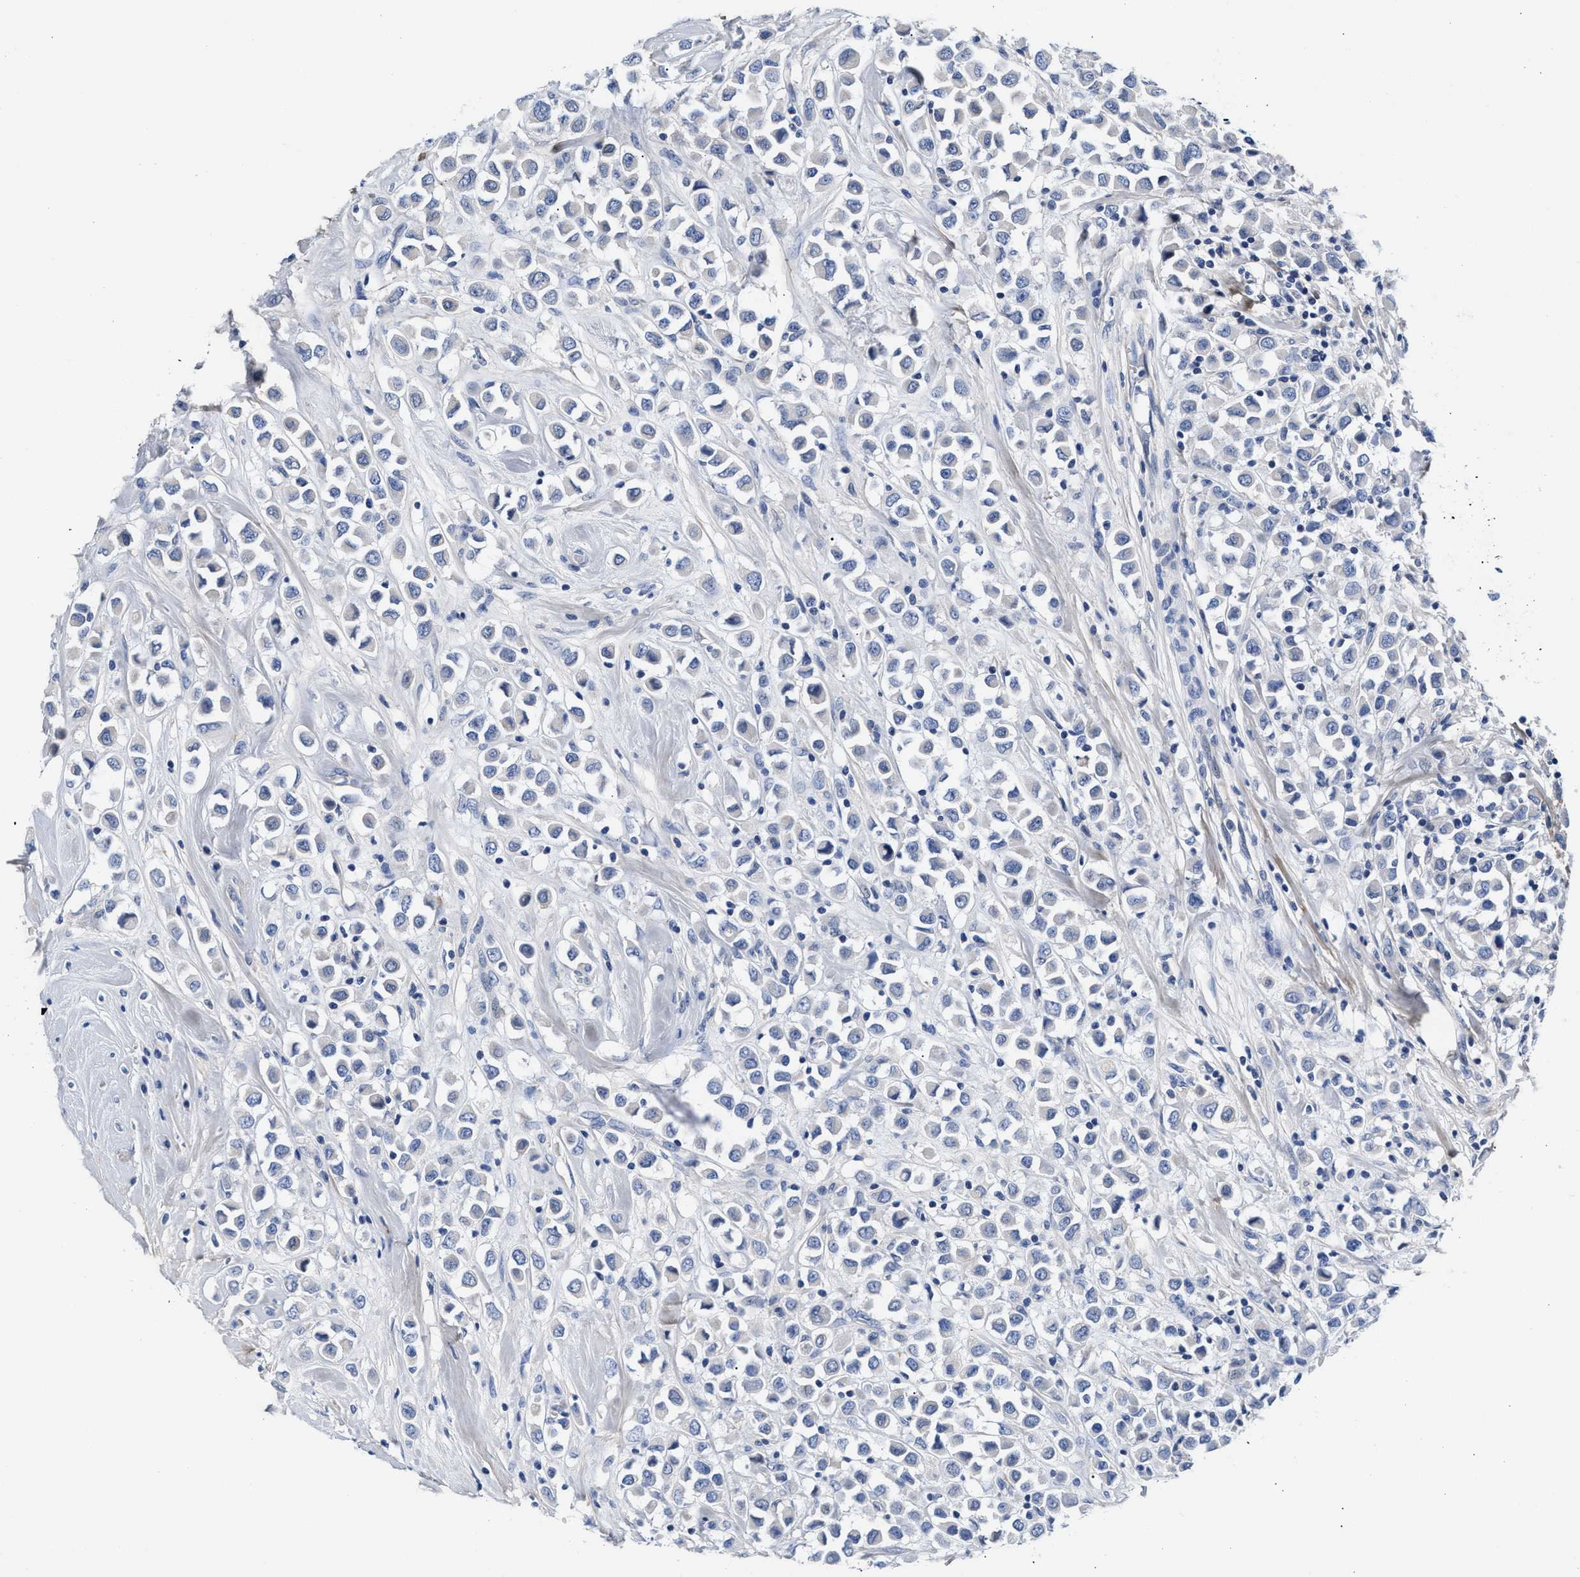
{"staining": {"intensity": "negative", "quantity": "none", "location": "none"}, "tissue": "breast cancer", "cell_type": "Tumor cells", "image_type": "cancer", "snomed": [{"axis": "morphology", "description": "Duct carcinoma"}, {"axis": "topography", "description": "Breast"}], "caption": "An immunohistochemistry photomicrograph of breast cancer is shown. There is no staining in tumor cells of breast cancer.", "gene": "ACTL7B", "patient": {"sex": "female", "age": 61}}